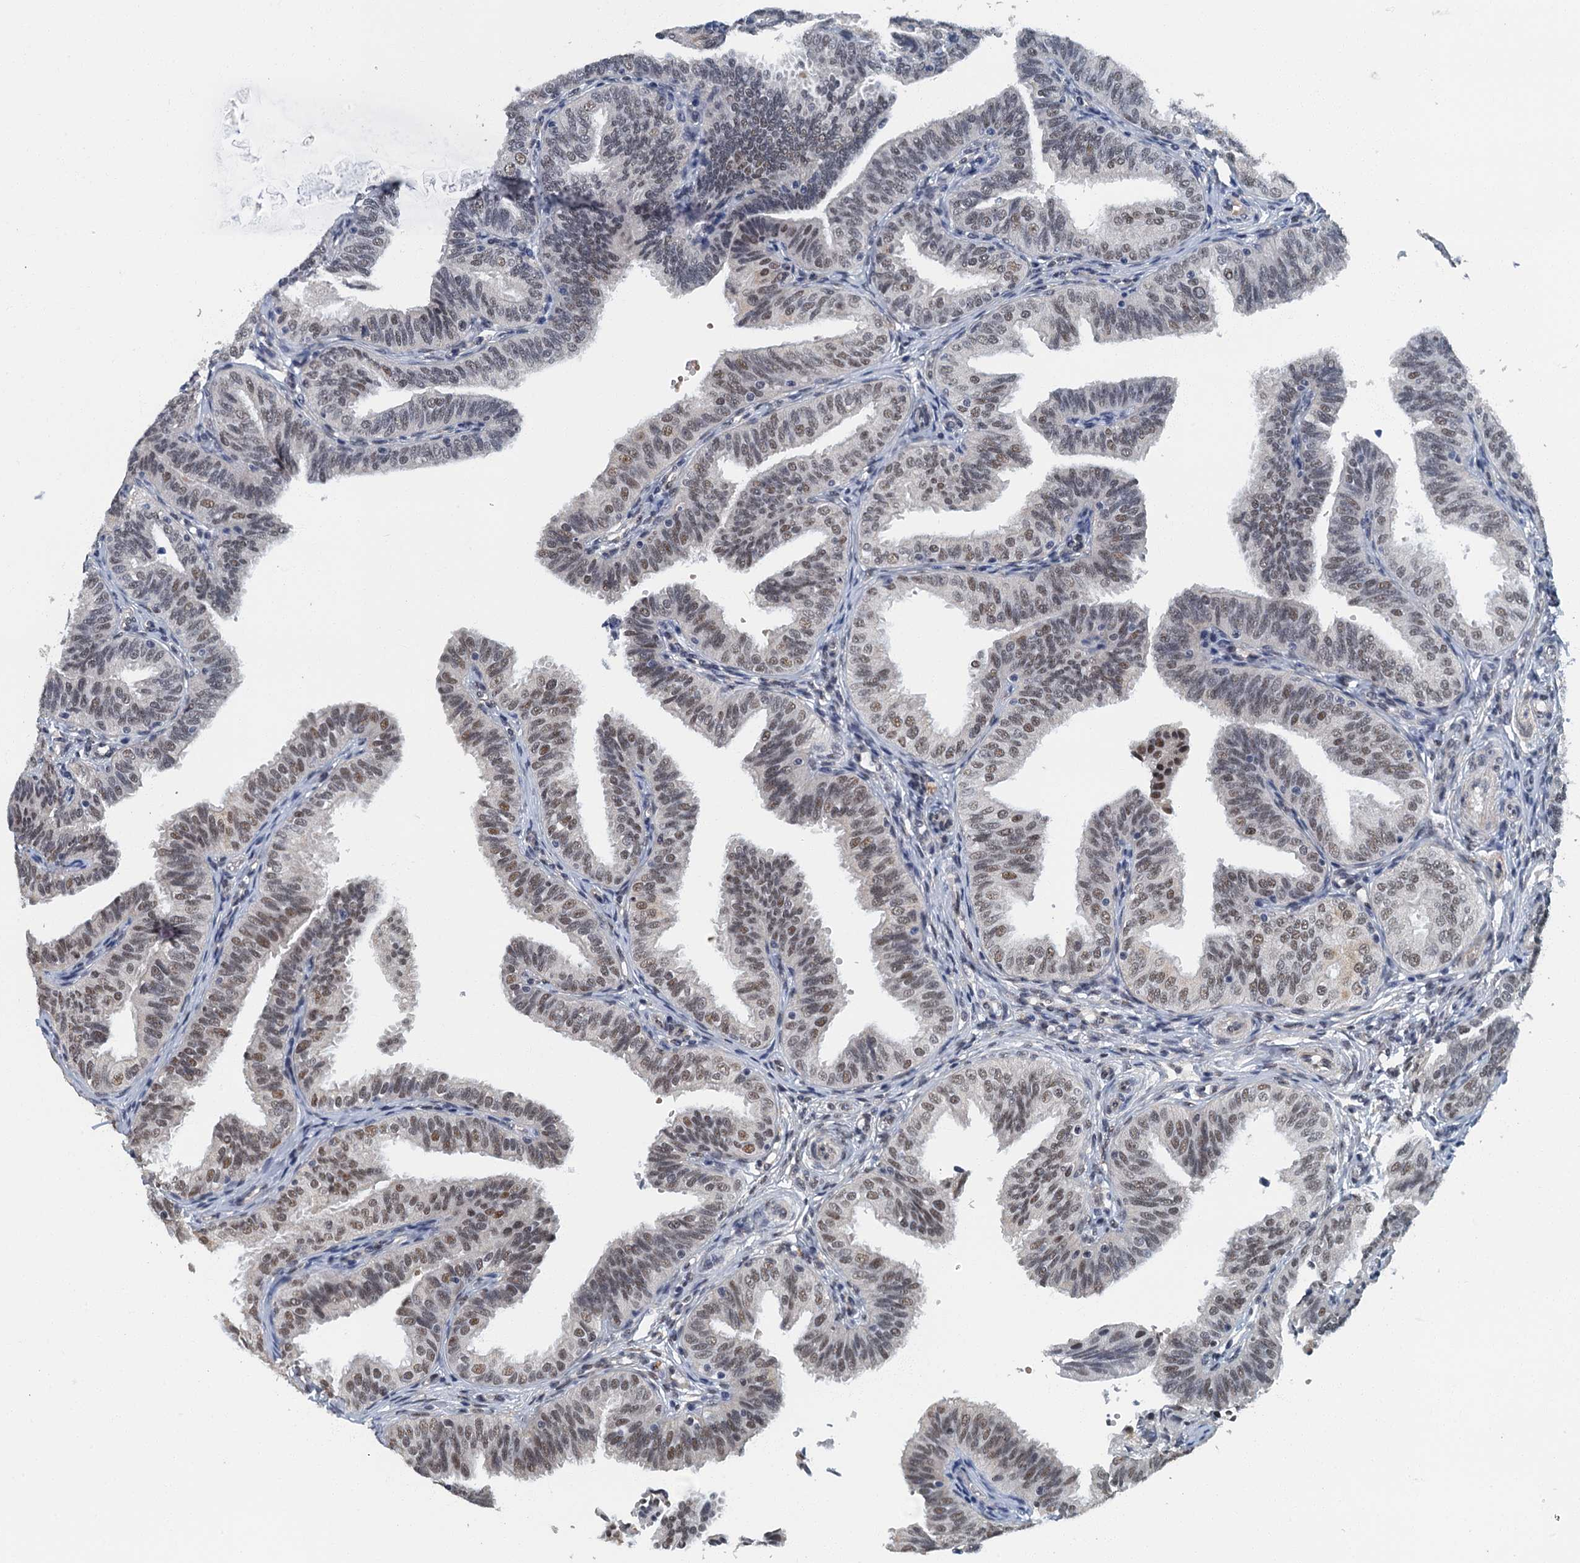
{"staining": {"intensity": "moderate", "quantity": "25%-75%", "location": "nuclear"}, "tissue": "fallopian tube", "cell_type": "Glandular cells", "image_type": "normal", "snomed": [{"axis": "morphology", "description": "Normal tissue, NOS"}, {"axis": "topography", "description": "Fallopian tube"}], "caption": "Moderate nuclear protein positivity is present in approximately 25%-75% of glandular cells in fallopian tube.", "gene": "GADL1", "patient": {"sex": "female", "age": 35}}